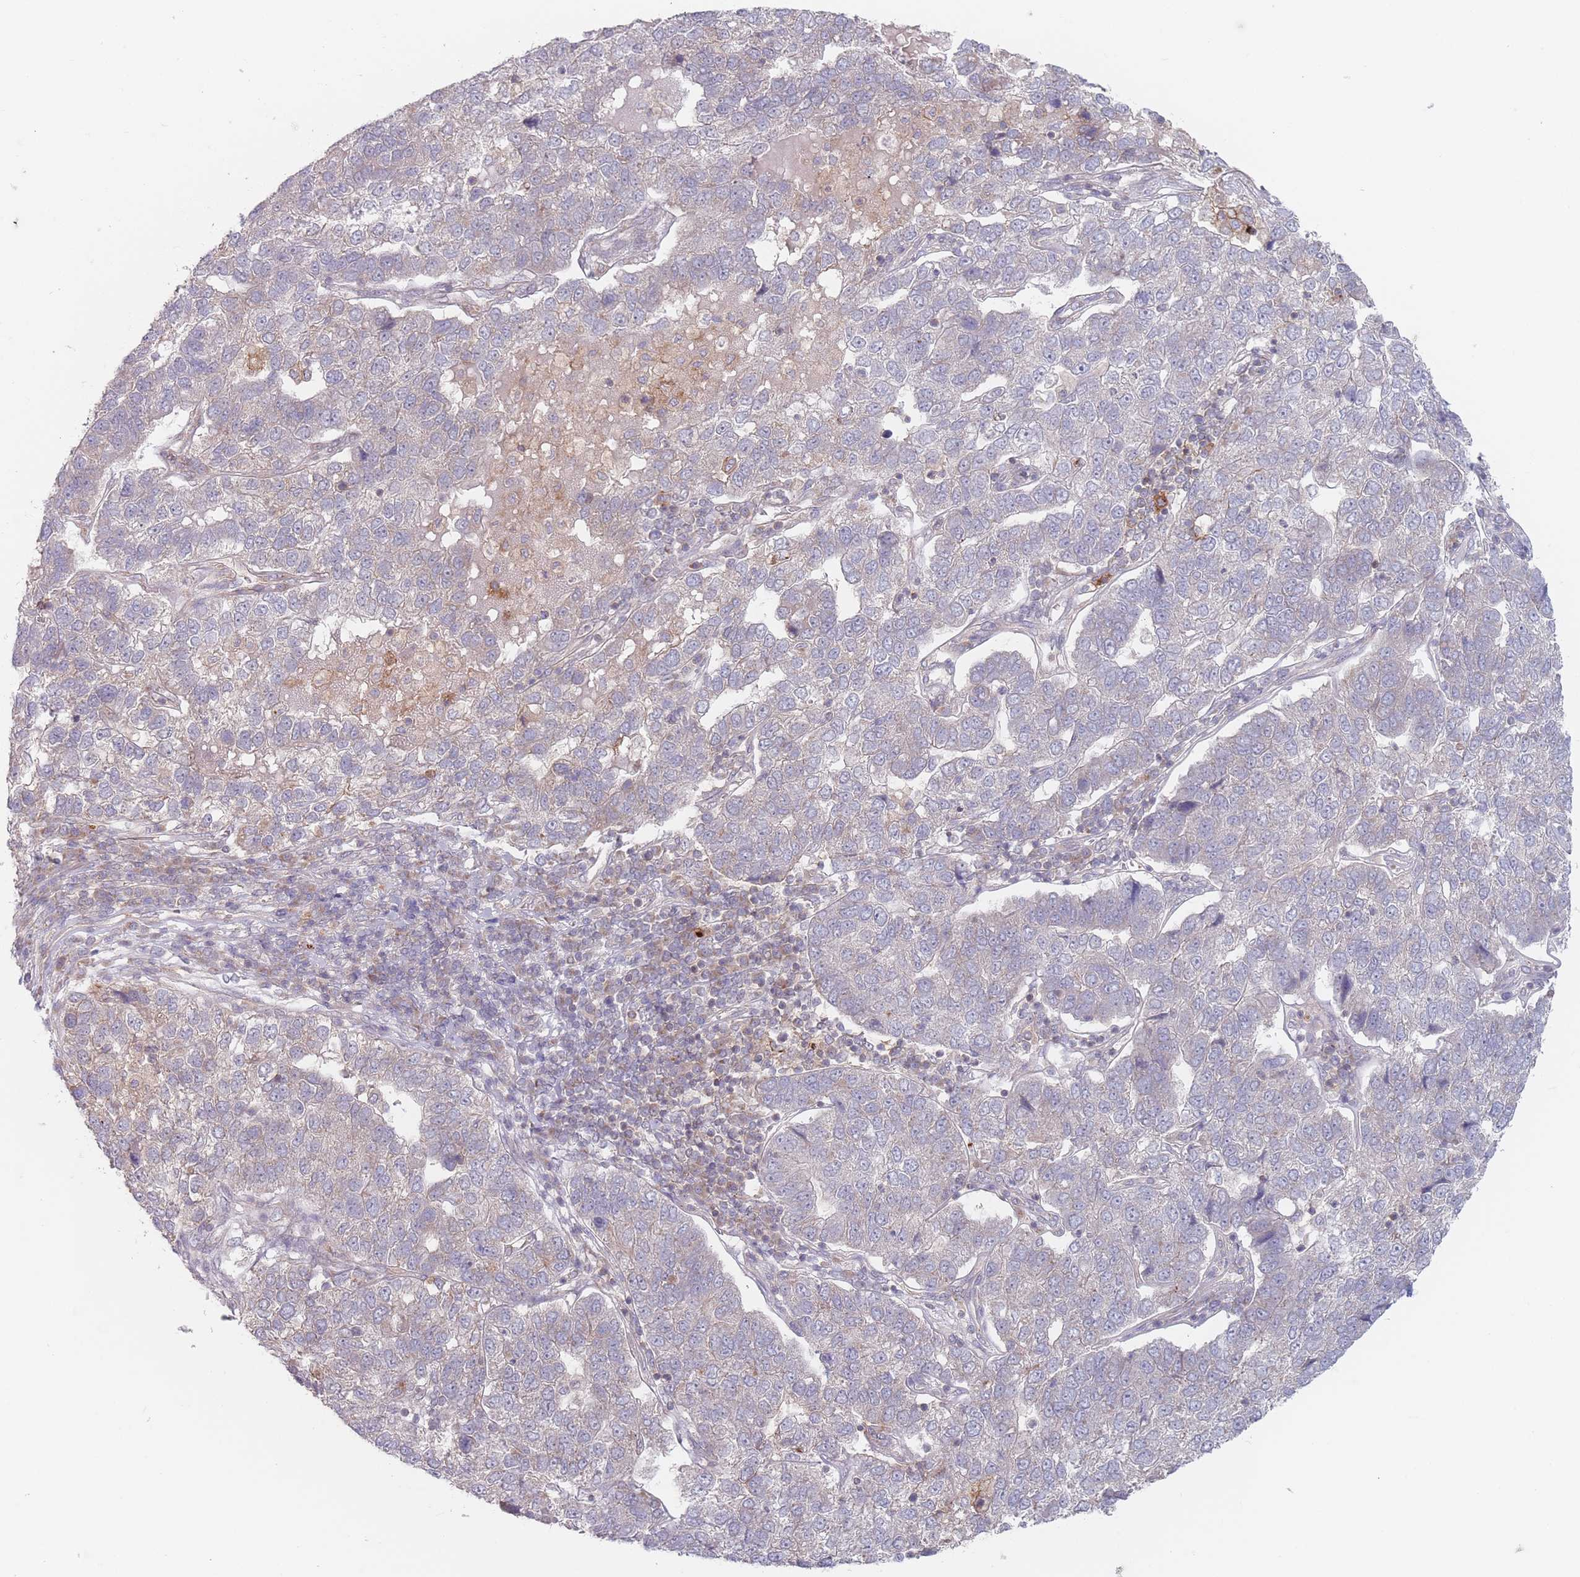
{"staining": {"intensity": "negative", "quantity": "none", "location": "none"}, "tissue": "pancreatic cancer", "cell_type": "Tumor cells", "image_type": "cancer", "snomed": [{"axis": "morphology", "description": "Adenocarcinoma, NOS"}, {"axis": "topography", "description": "Pancreas"}], "caption": "Immunohistochemistry (IHC) histopathology image of pancreatic cancer stained for a protein (brown), which exhibits no expression in tumor cells.", "gene": "PPM1A", "patient": {"sex": "female", "age": 61}}